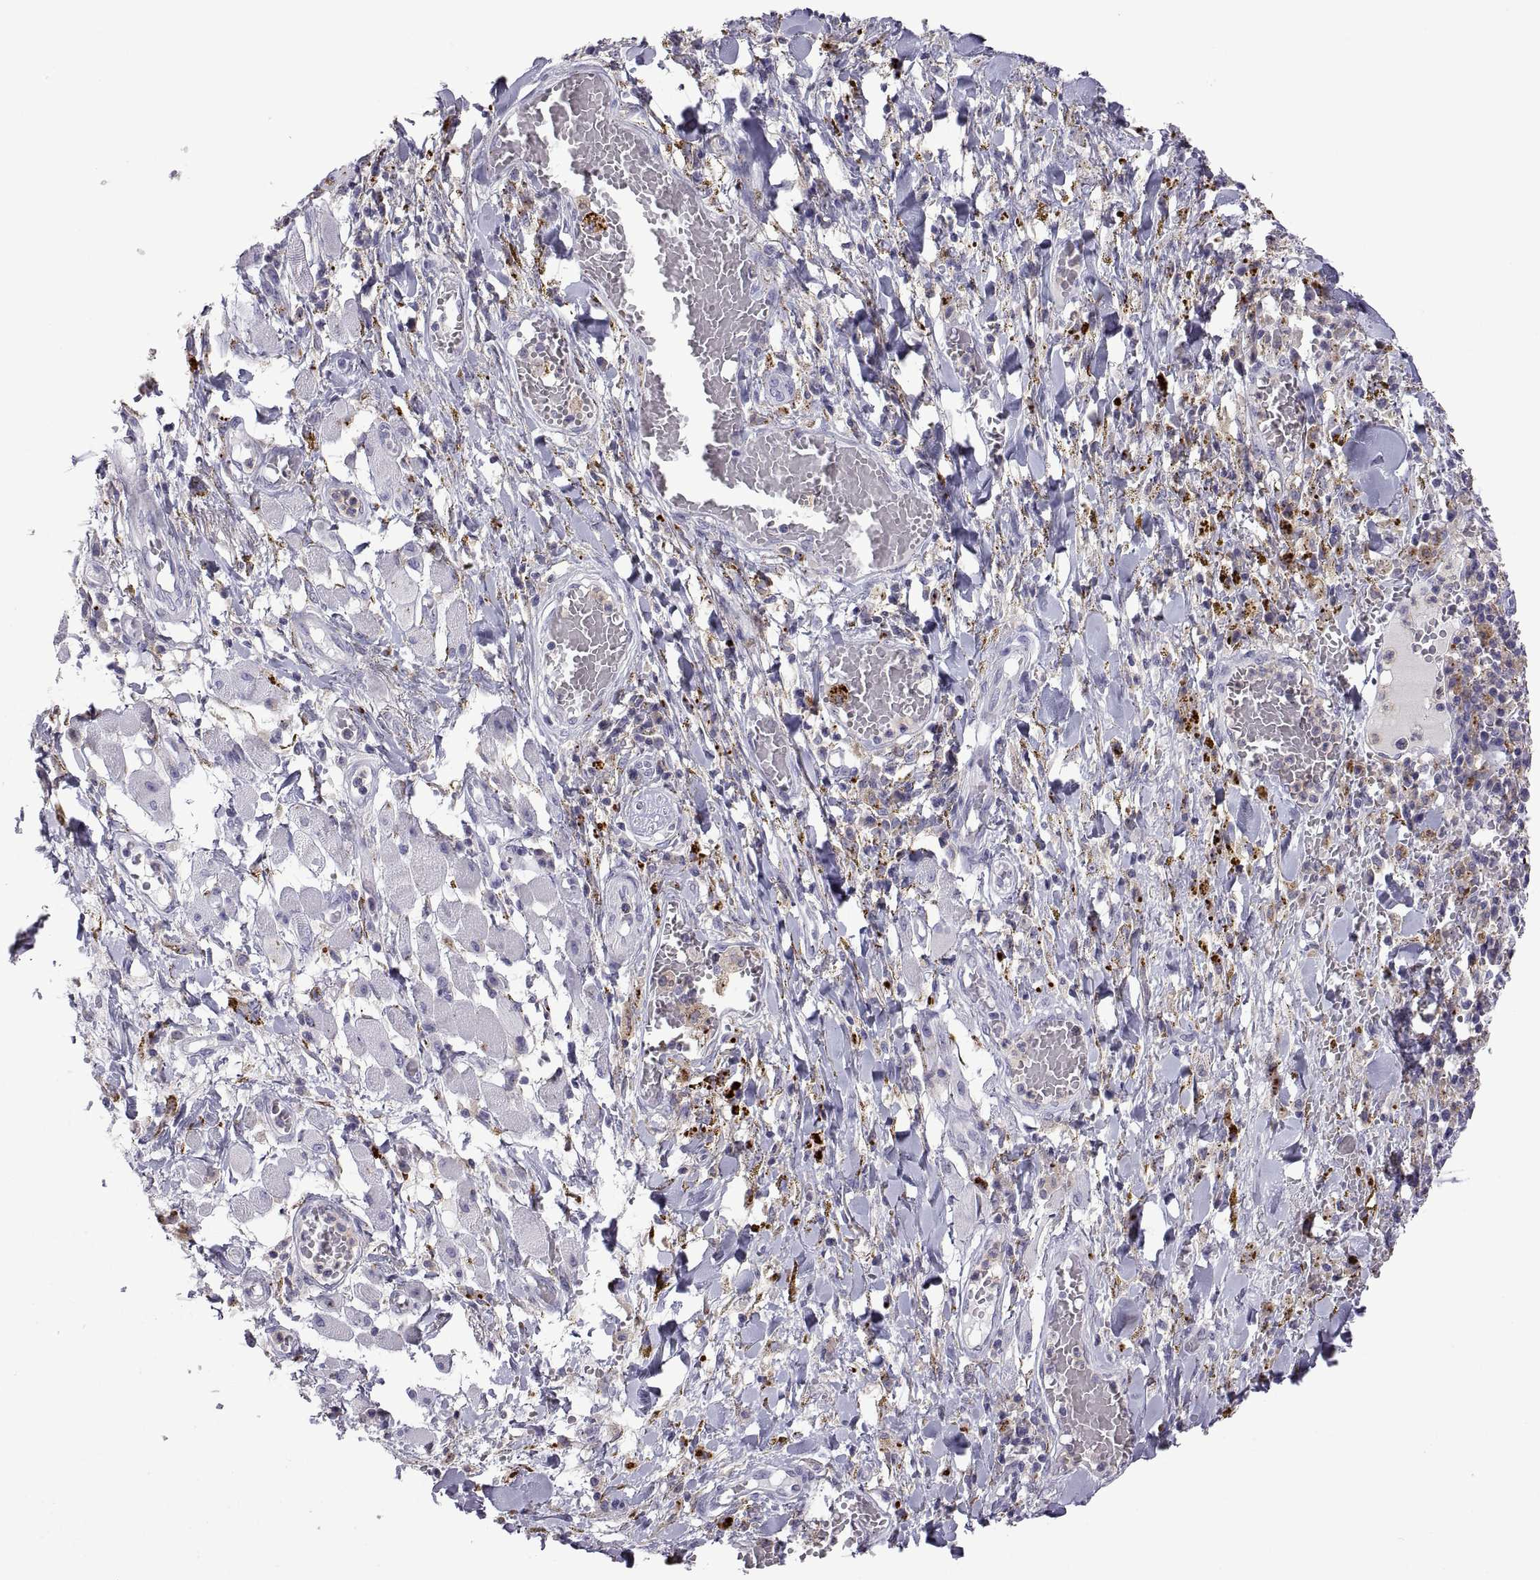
{"staining": {"intensity": "negative", "quantity": "none", "location": "none"}, "tissue": "melanoma", "cell_type": "Tumor cells", "image_type": "cancer", "snomed": [{"axis": "morphology", "description": "Malignant melanoma, NOS"}, {"axis": "topography", "description": "Skin"}], "caption": "An immunohistochemistry (IHC) photomicrograph of melanoma is shown. There is no staining in tumor cells of melanoma. (DAB (3,3'-diaminobenzidine) IHC, high magnification).", "gene": "RGS19", "patient": {"sex": "female", "age": 91}}